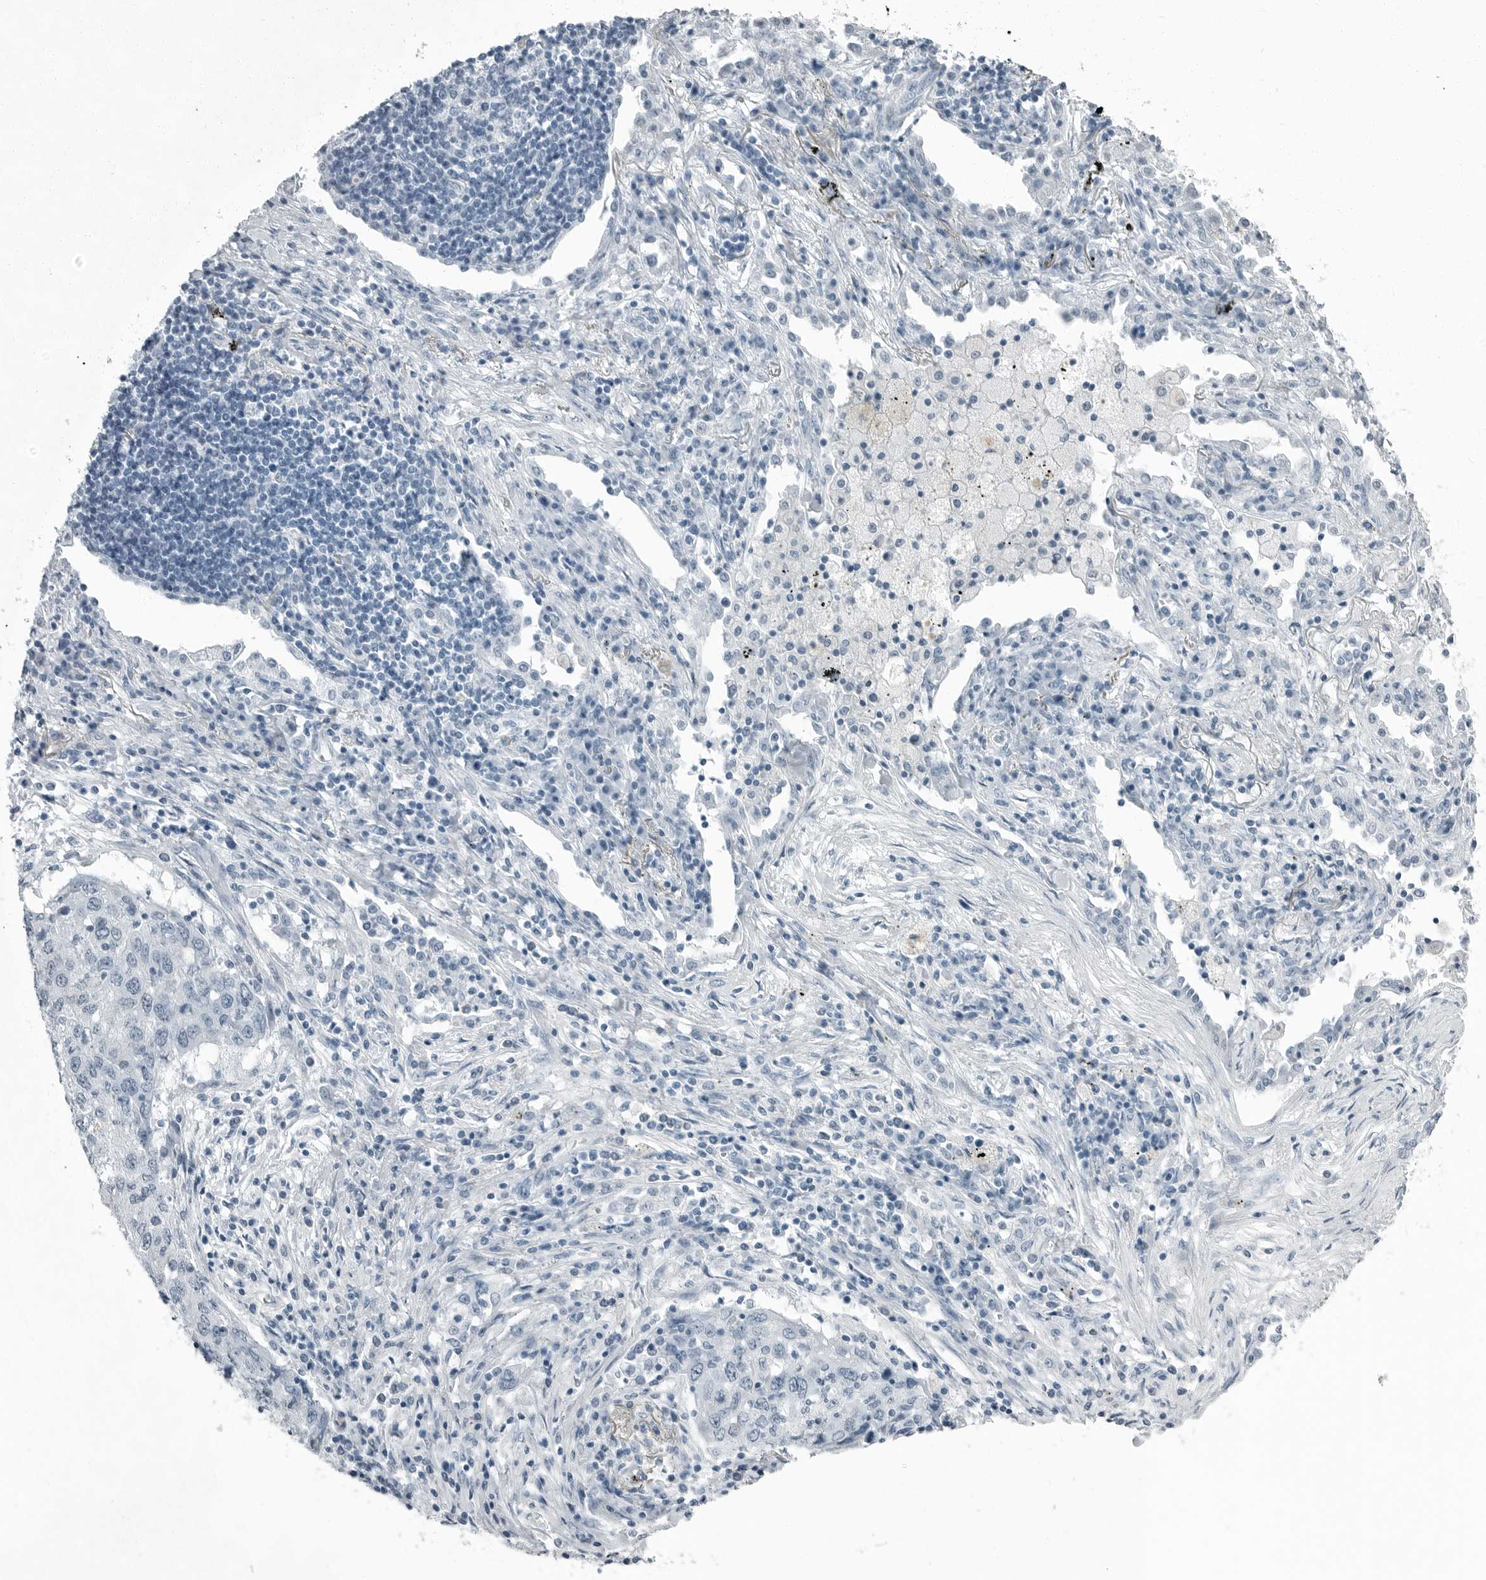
{"staining": {"intensity": "negative", "quantity": "none", "location": "none"}, "tissue": "lung cancer", "cell_type": "Tumor cells", "image_type": "cancer", "snomed": [{"axis": "morphology", "description": "Squamous cell carcinoma, NOS"}, {"axis": "topography", "description": "Lung"}], "caption": "Protein analysis of lung cancer (squamous cell carcinoma) reveals no significant positivity in tumor cells.", "gene": "FABP6", "patient": {"sex": "female", "age": 63}}